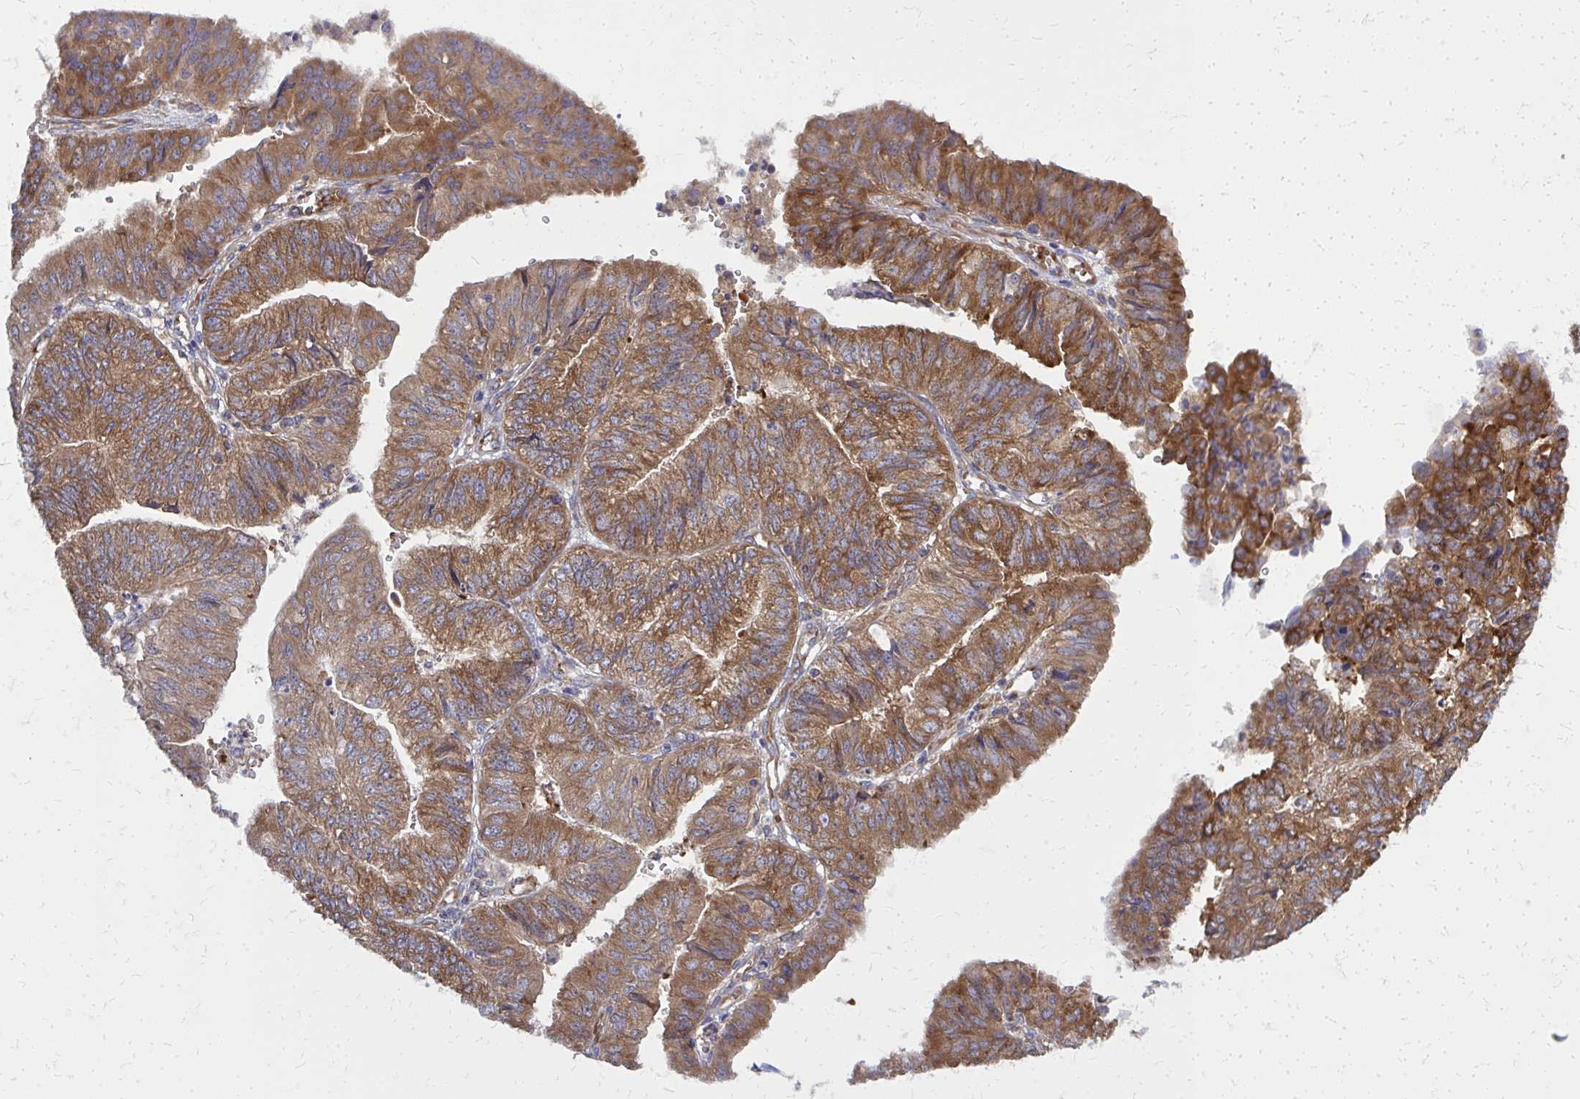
{"staining": {"intensity": "strong", "quantity": ">75%", "location": "cytoplasmic/membranous"}, "tissue": "endometrial cancer", "cell_type": "Tumor cells", "image_type": "cancer", "snomed": [{"axis": "morphology", "description": "Adenocarcinoma, NOS"}, {"axis": "topography", "description": "Endometrium"}], "caption": "Immunohistochemical staining of adenocarcinoma (endometrial) demonstrates high levels of strong cytoplasmic/membranous expression in about >75% of tumor cells. (IHC, brightfield microscopy, high magnification).", "gene": "PDK4", "patient": {"sex": "female", "age": 56}}